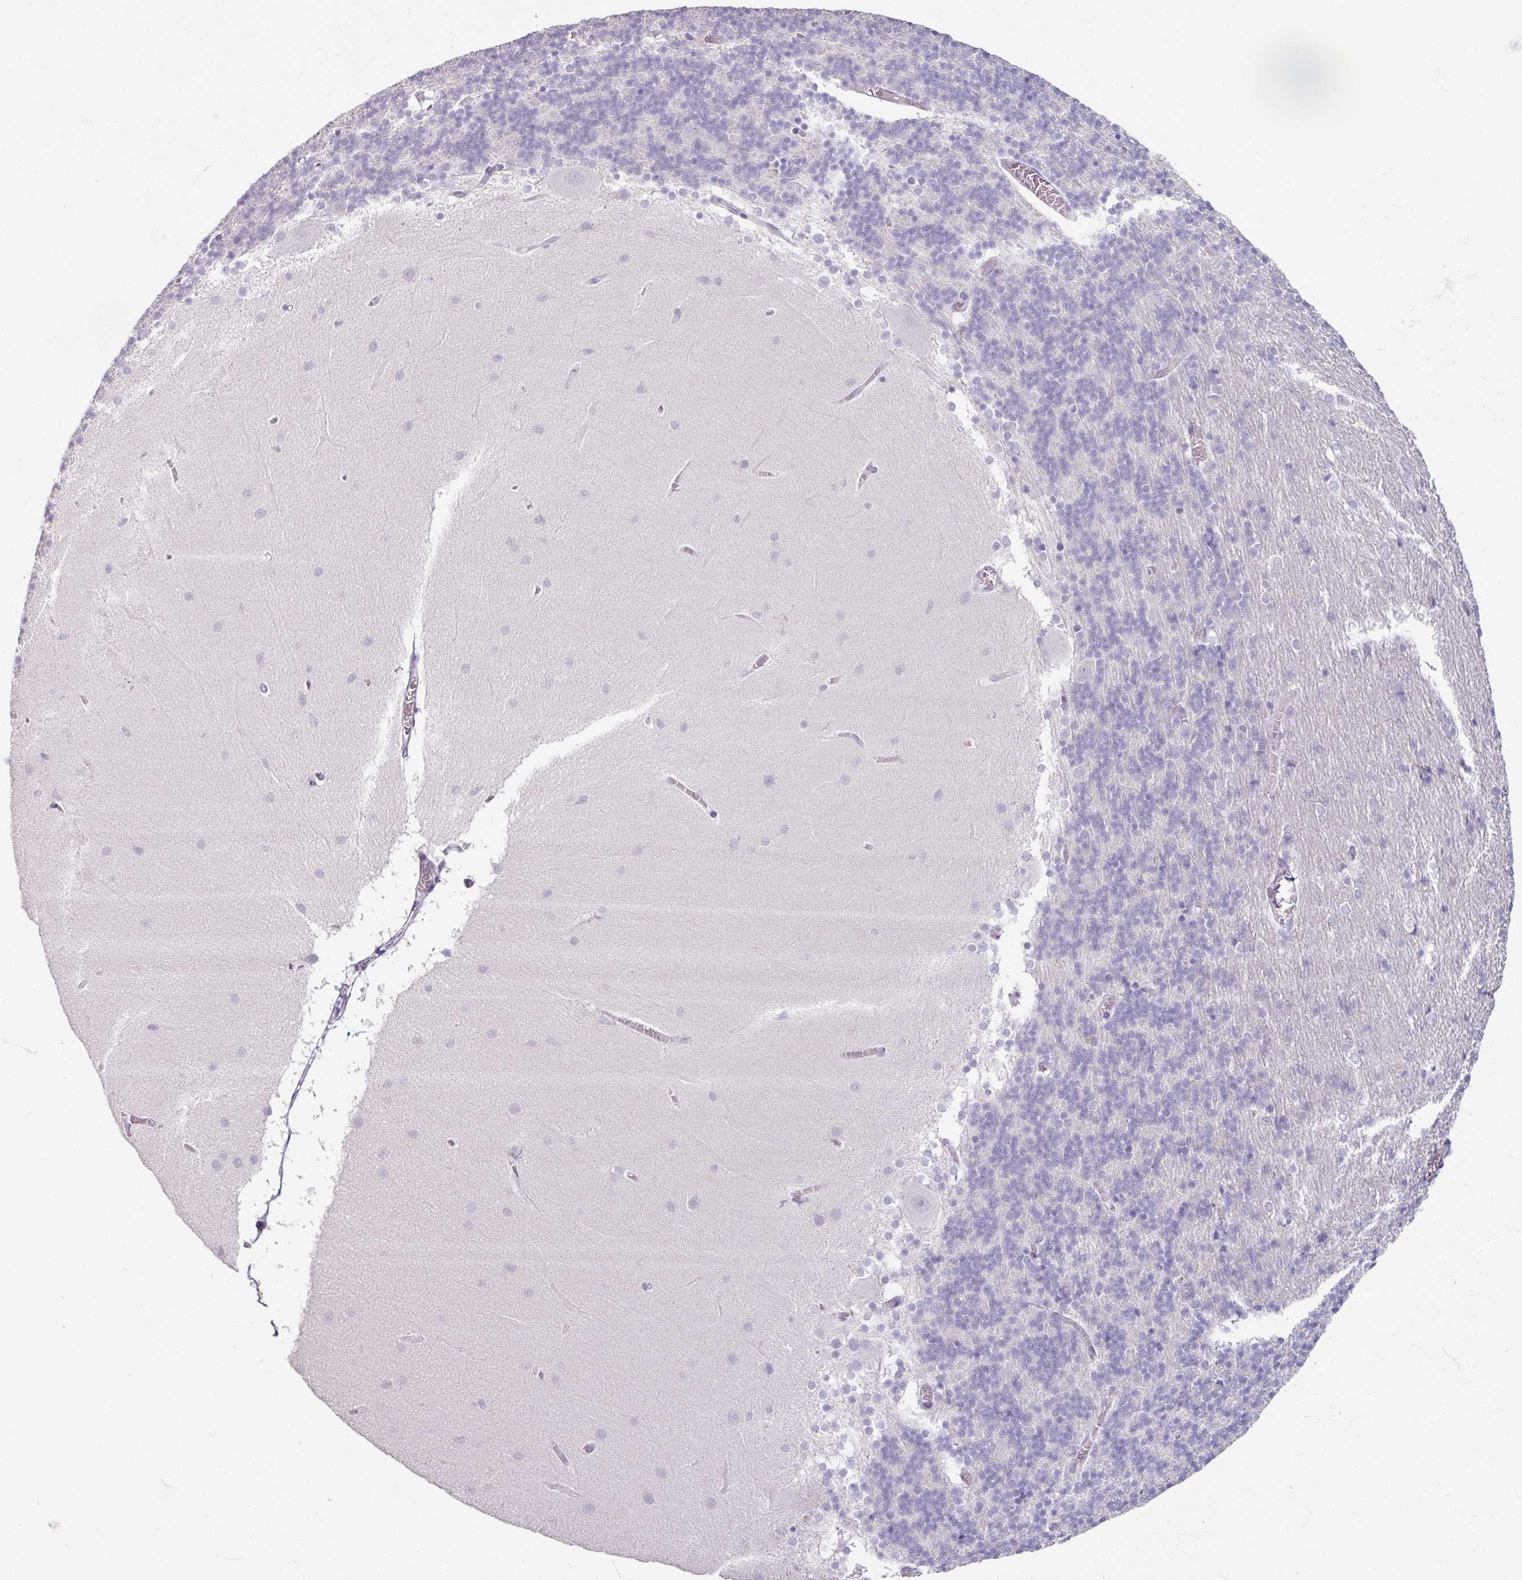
{"staining": {"intensity": "negative", "quantity": "none", "location": "none"}, "tissue": "cerebellum", "cell_type": "Cells in granular layer", "image_type": "normal", "snomed": [{"axis": "morphology", "description": "Normal tissue, NOS"}, {"axis": "topography", "description": "Cerebellum"}], "caption": "The micrograph displays no staining of cells in granular layer in benign cerebellum.", "gene": "SLC27A5", "patient": {"sex": "female", "age": 54}}